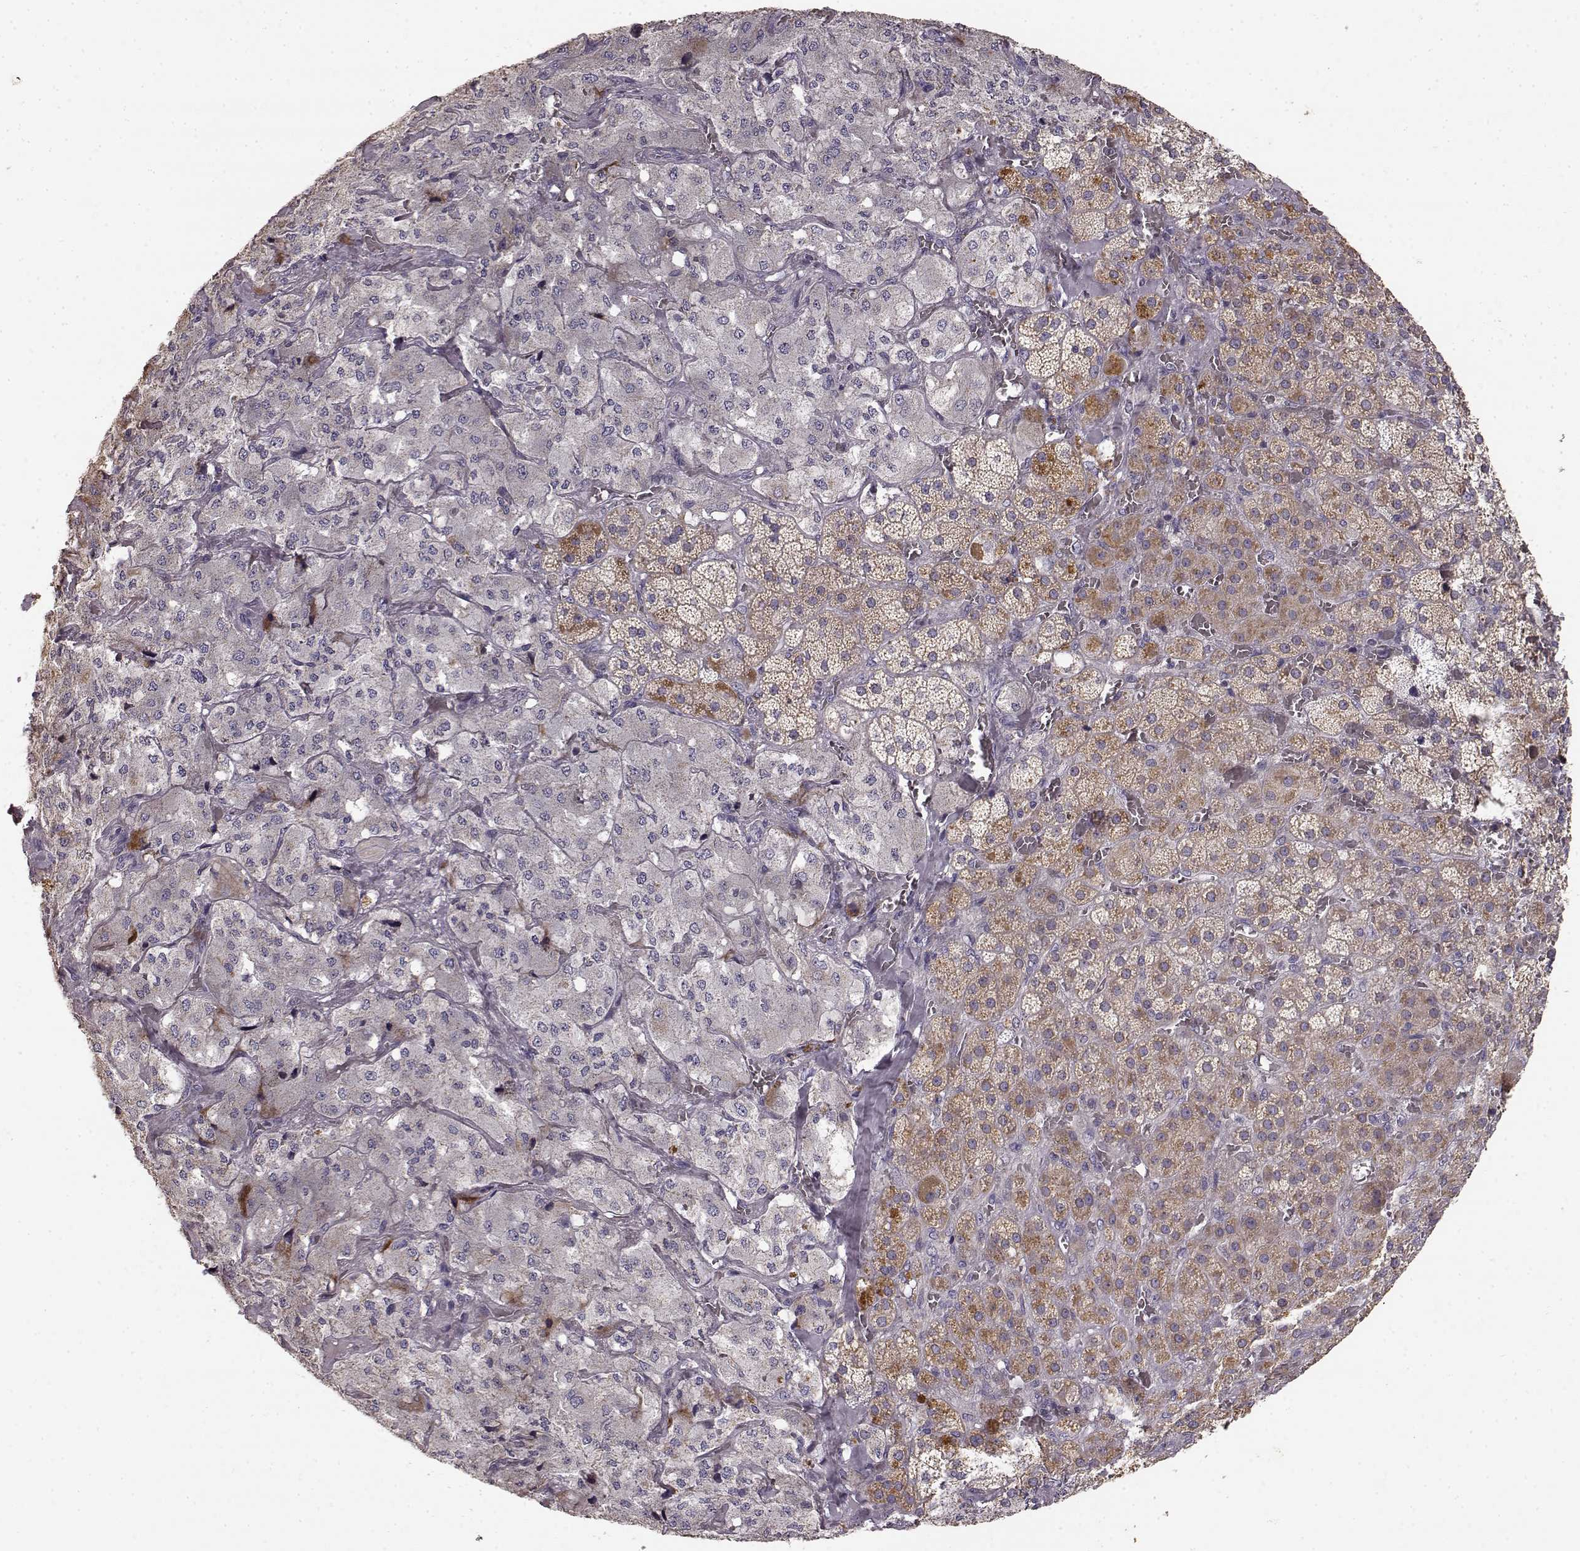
{"staining": {"intensity": "moderate", "quantity": "25%-75%", "location": "cytoplasmic/membranous"}, "tissue": "adrenal gland", "cell_type": "Glandular cells", "image_type": "normal", "snomed": [{"axis": "morphology", "description": "Normal tissue, NOS"}, {"axis": "topography", "description": "Adrenal gland"}], "caption": "Immunohistochemical staining of unremarkable human adrenal gland reveals medium levels of moderate cytoplasmic/membranous expression in about 25%-75% of glandular cells. (Brightfield microscopy of DAB IHC at high magnification).", "gene": "ERBB3", "patient": {"sex": "male", "age": 57}}